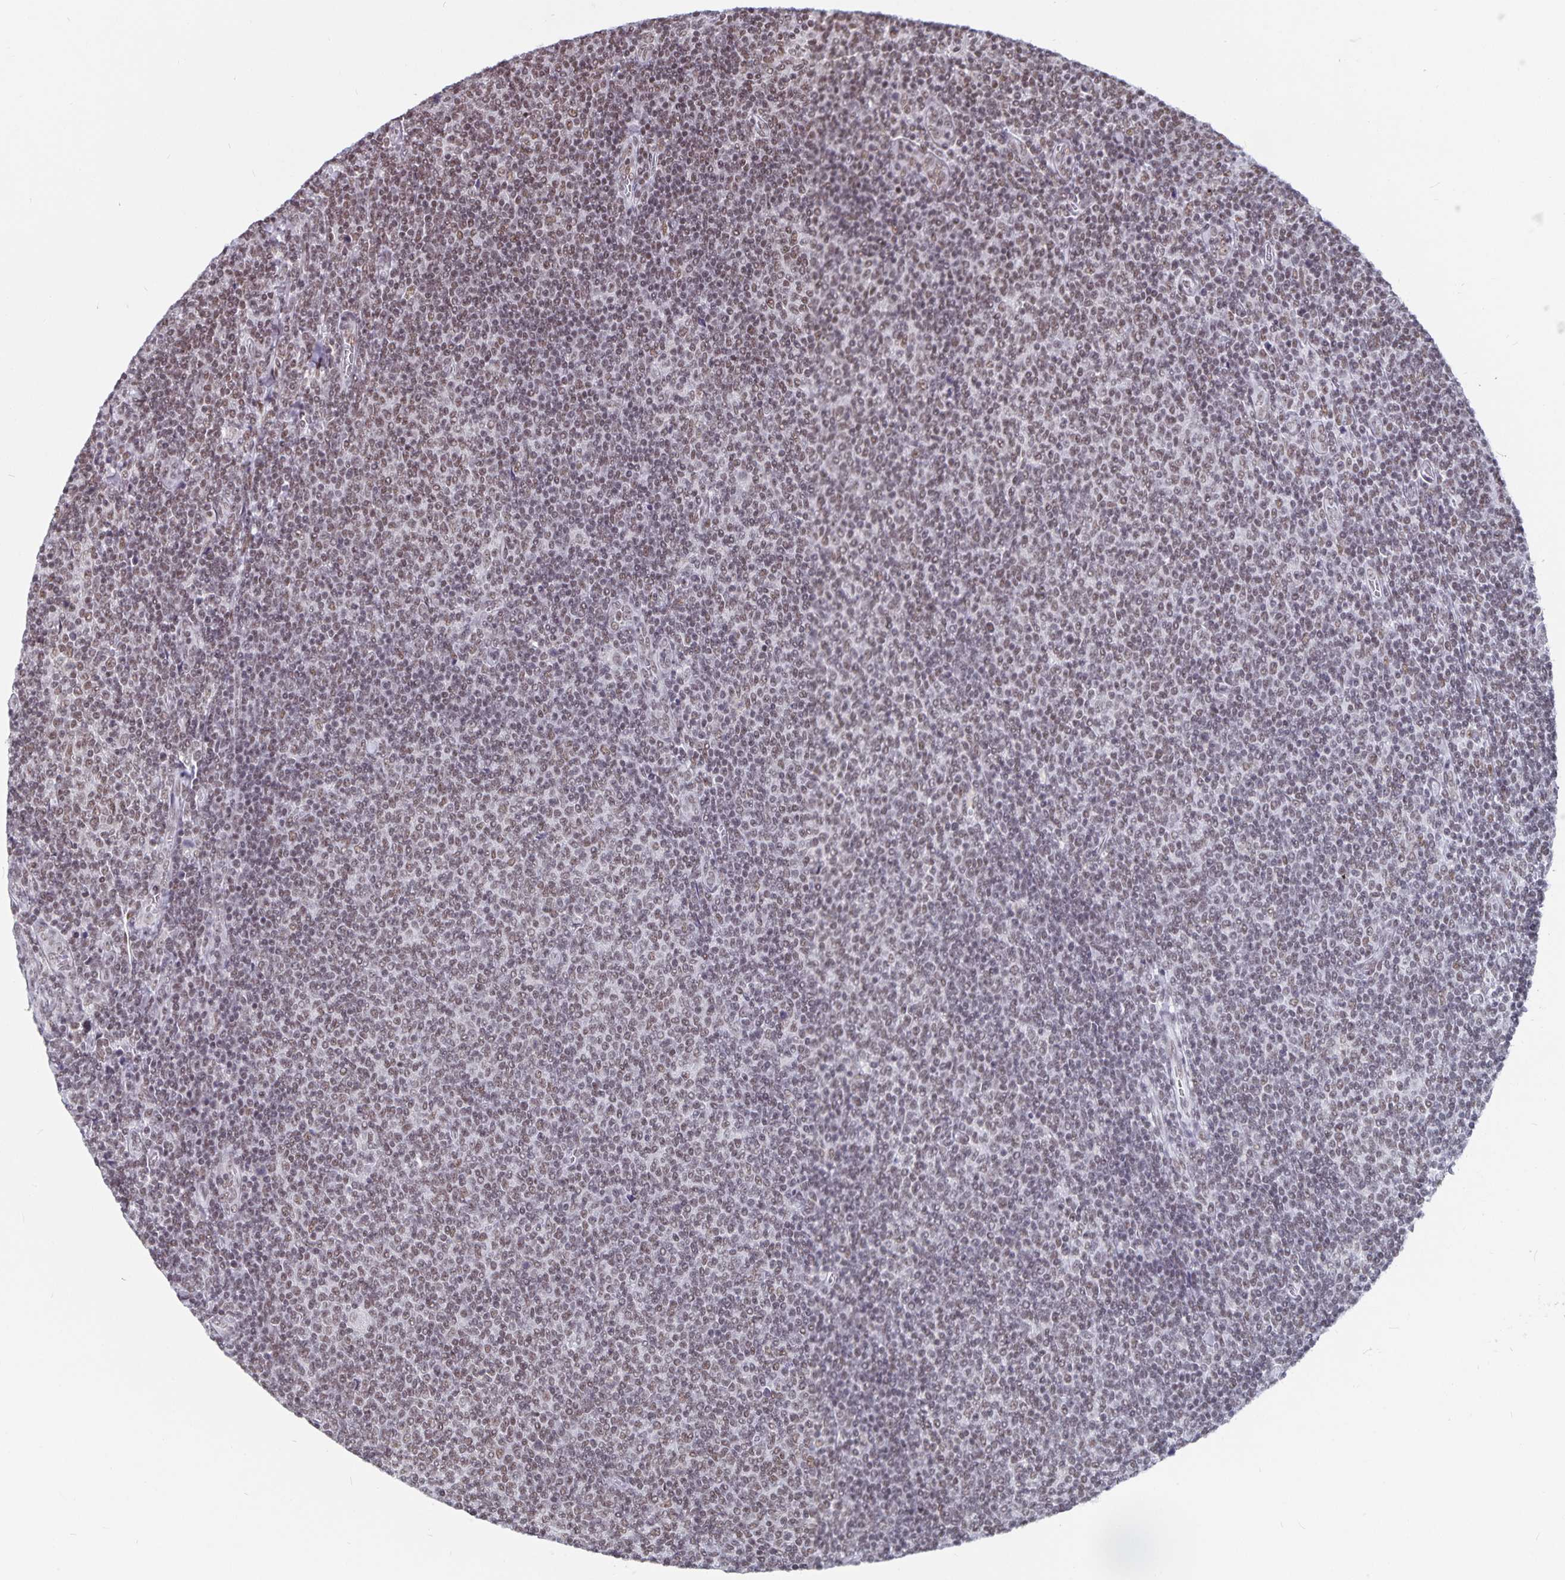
{"staining": {"intensity": "moderate", "quantity": ">75%", "location": "nuclear"}, "tissue": "lymphoma", "cell_type": "Tumor cells", "image_type": "cancer", "snomed": [{"axis": "morphology", "description": "Malignant lymphoma, non-Hodgkin's type, Low grade"}, {"axis": "topography", "description": "Lymph node"}], "caption": "Brown immunohistochemical staining in lymphoma exhibits moderate nuclear staining in approximately >75% of tumor cells.", "gene": "PBX2", "patient": {"sex": "male", "age": 52}}